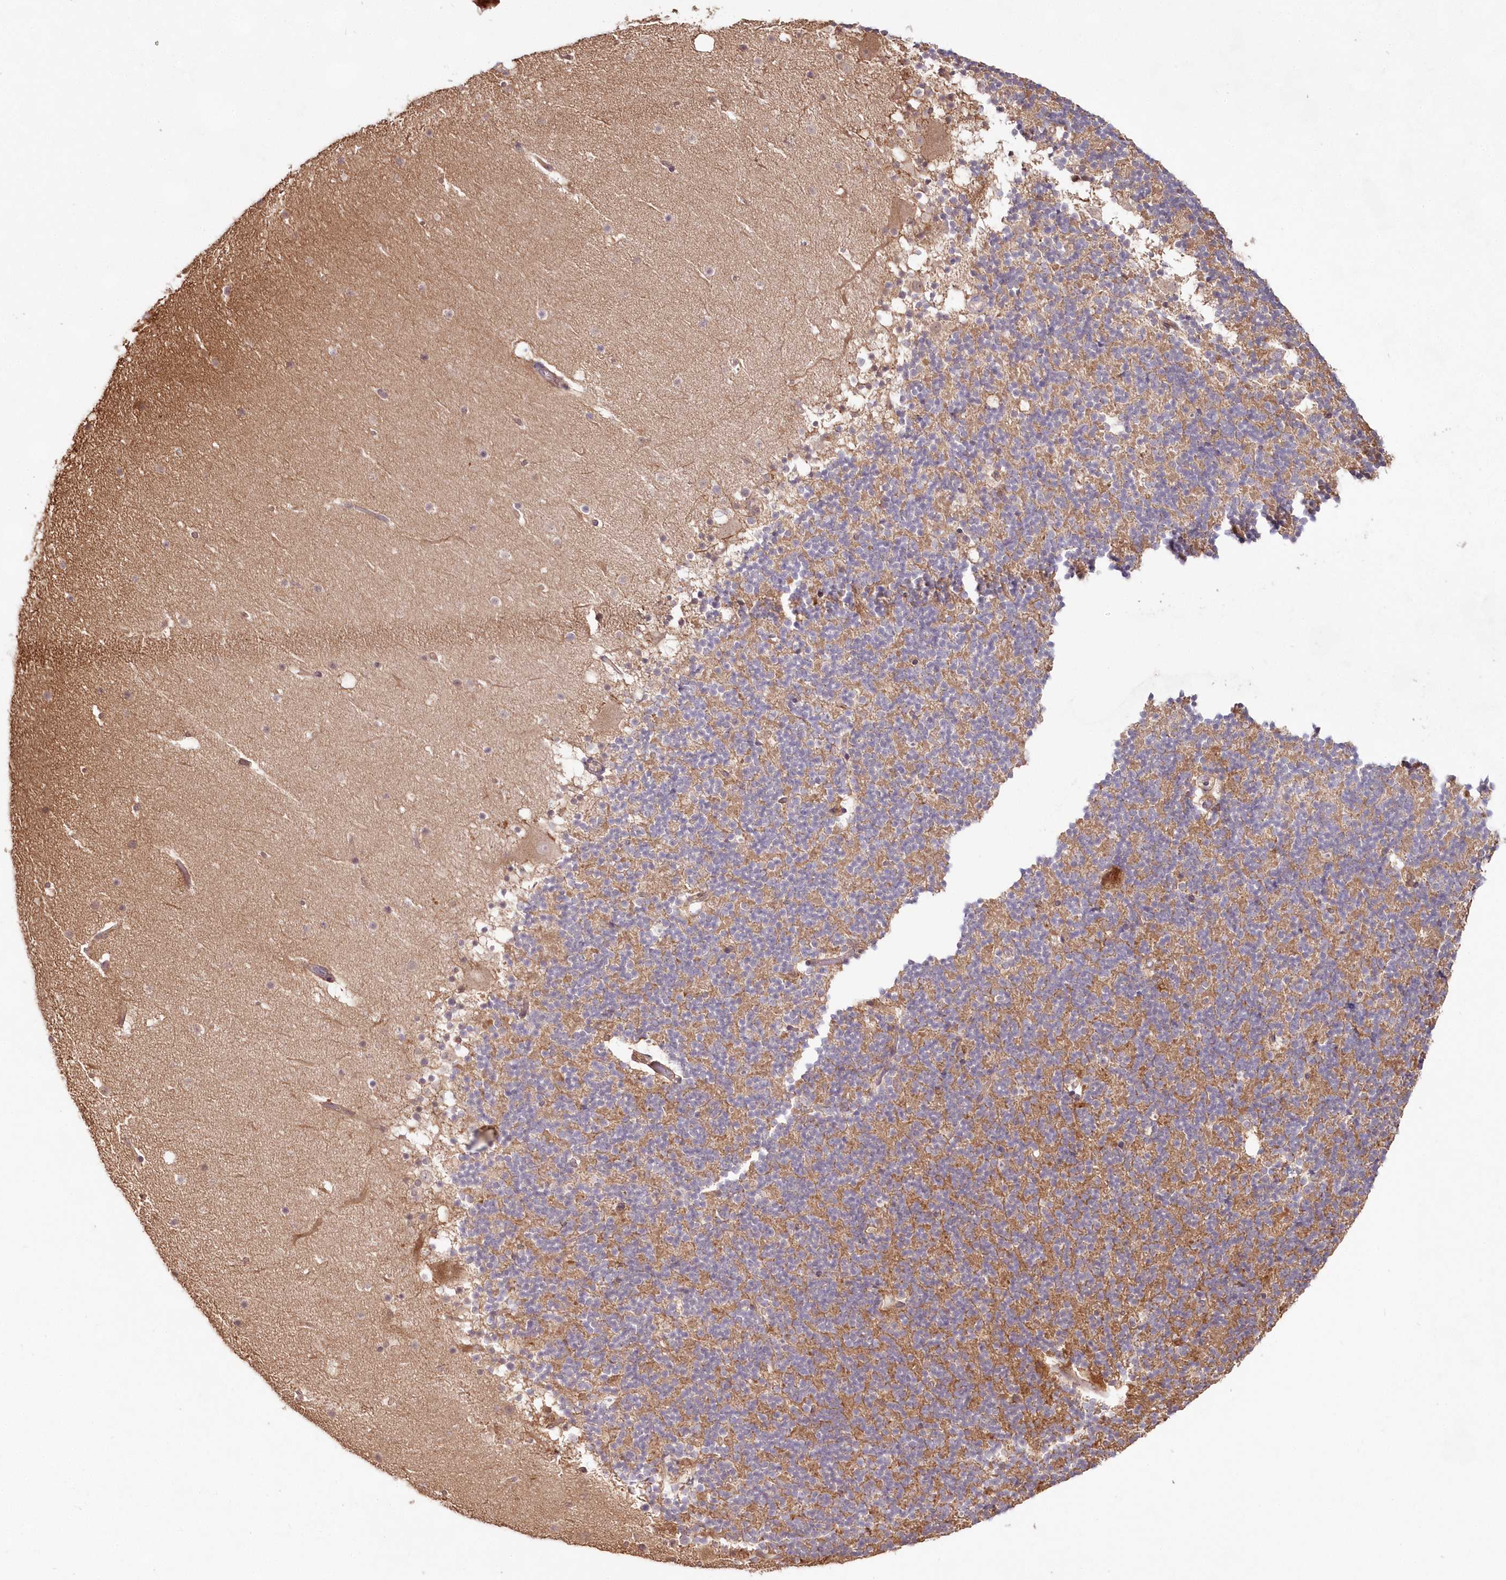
{"staining": {"intensity": "moderate", "quantity": "25%-75%", "location": "cytoplasmic/membranous"}, "tissue": "cerebellum", "cell_type": "Cells in granular layer", "image_type": "normal", "snomed": [{"axis": "morphology", "description": "Normal tissue, NOS"}, {"axis": "topography", "description": "Cerebellum"}], "caption": "IHC (DAB (3,3'-diaminobenzidine)) staining of unremarkable human cerebellum displays moderate cytoplasmic/membranous protein staining in about 25%-75% of cells in granular layer. Nuclei are stained in blue.", "gene": "IMPA1", "patient": {"sex": "male", "age": 57}}